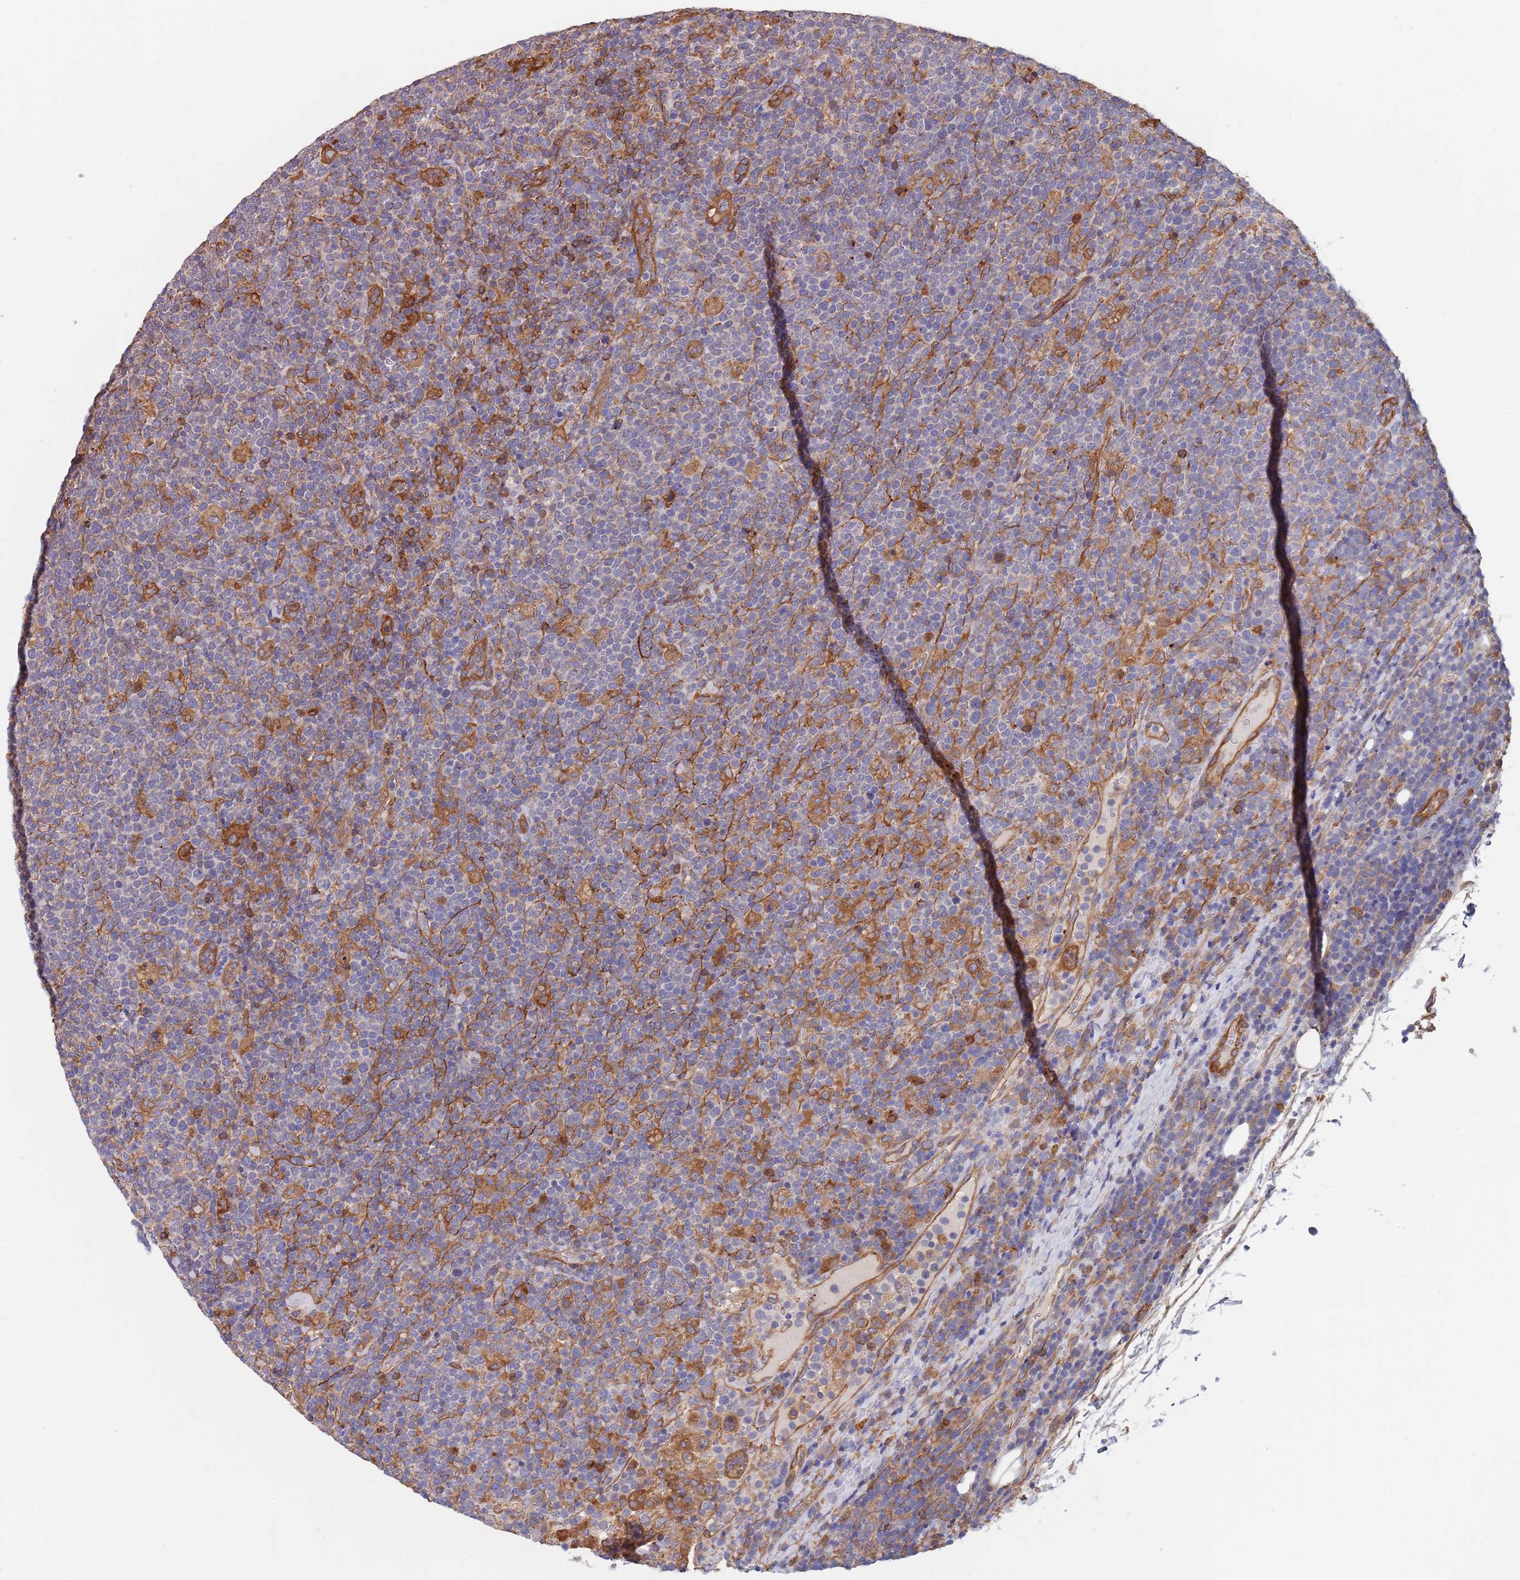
{"staining": {"intensity": "negative", "quantity": "none", "location": "none"}, "tissue": "lymphoma", "cell_type": "Tumor cells", "image_type": "cancer", "snomed": [{"axis": "morphology", "description": "Malignant lymphoma, non-Hodgkin's type, High grade"}, {"axis": "topography", "description": "Lymph node"}], "caption": "High magnification brightfield microscopy of malignant lymphoma, non-Hodgkin's type (high-grade) stained with DAB (3,3'-diaminobenzidine) (brown) and counterstained with hematoxylin (blue): tumor cells show no significant staining.", "gene": "DCUN1D3", "patient": {"sex": "male", "age": 61}}